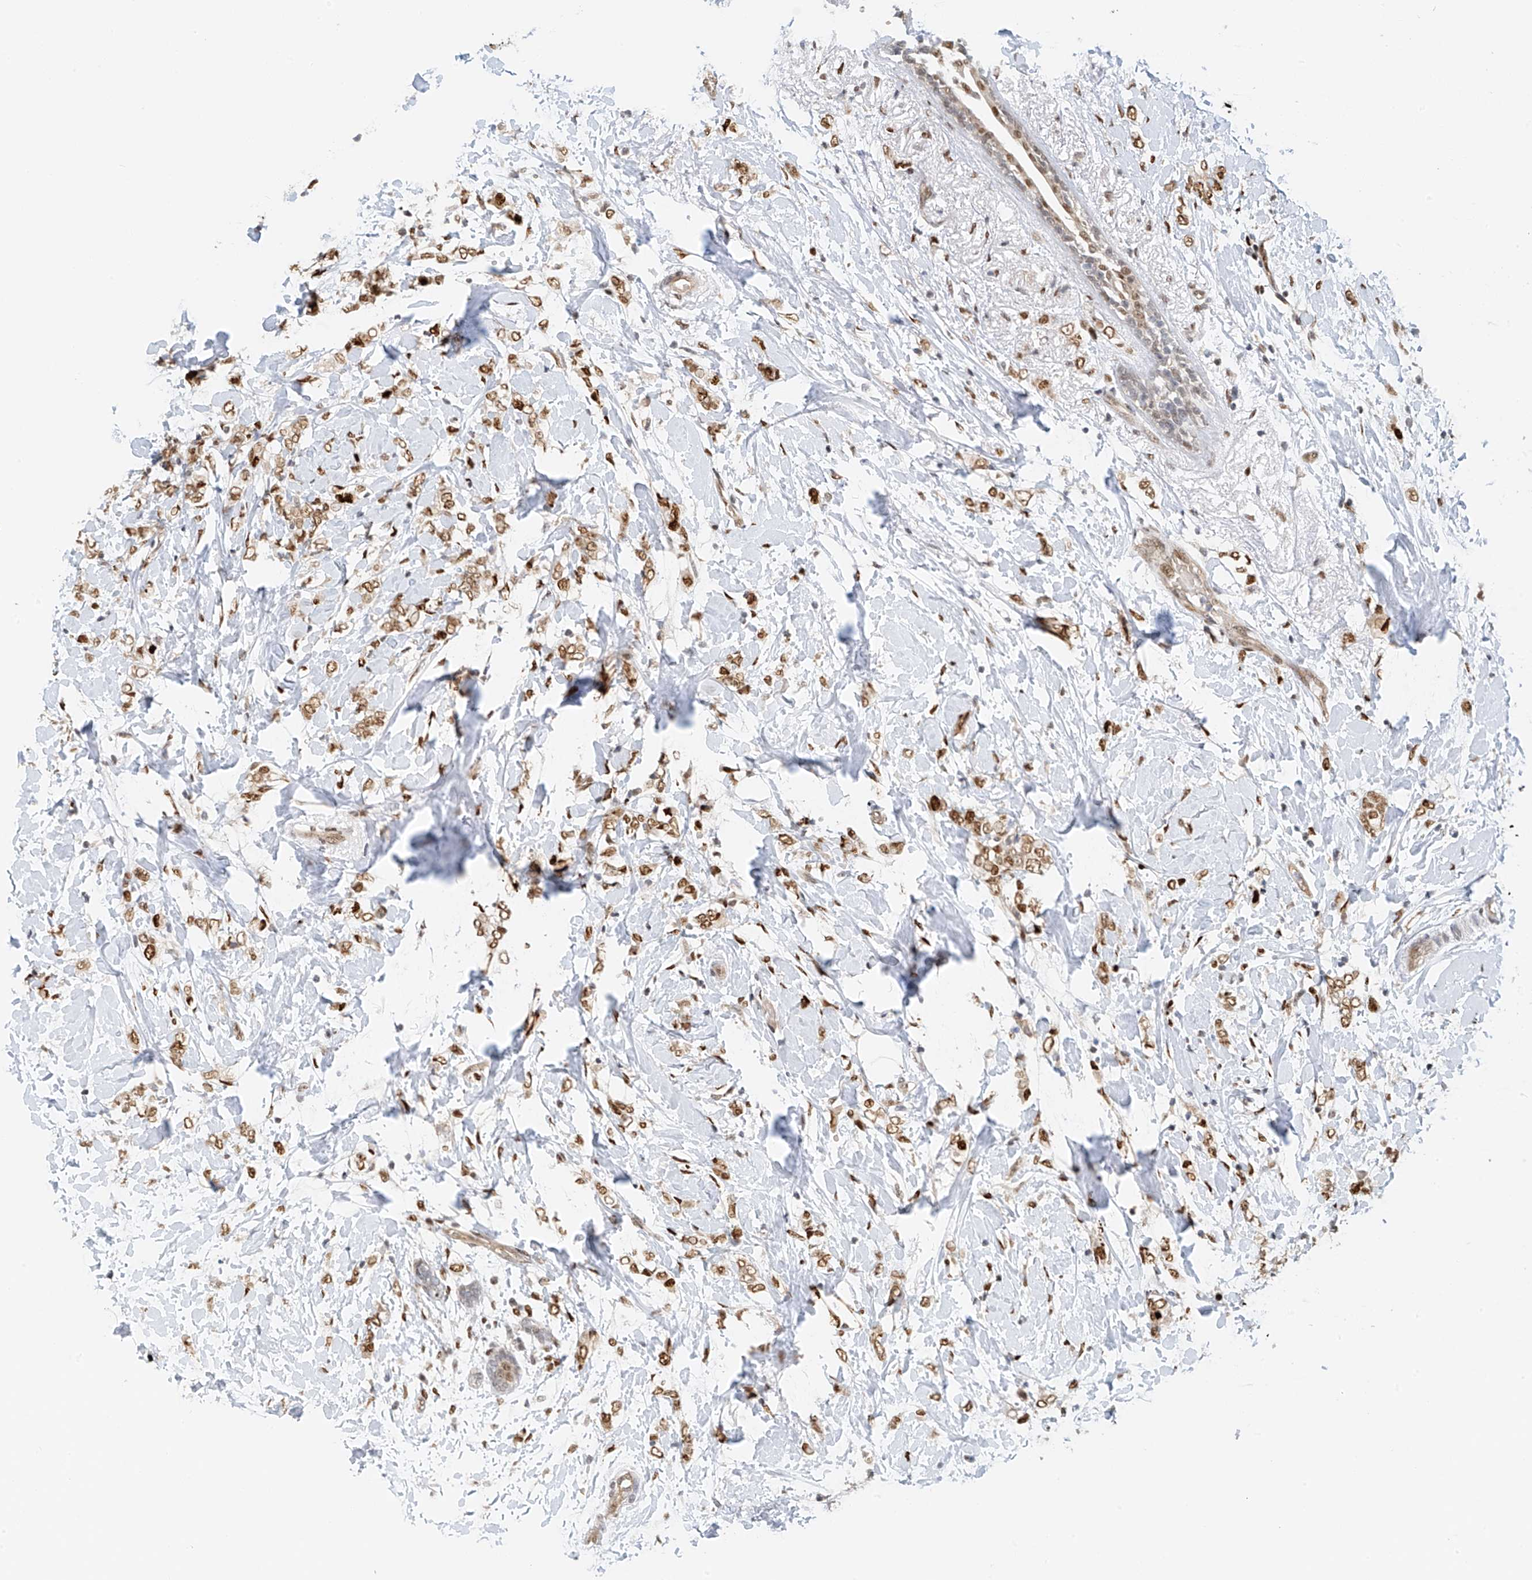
{"staining": {"intensity": "moderate", "quantity": ">75%", "location": "nuclear"}, "tissue": "breast cancer", "cell_type": "Tumor cells", "image_type": "cancer", "snomed": [{"axis": "morphology", "description": "Normal tissue, NOS"}, {"axis": "morphology", "description": "Lobular carcinoma"}, {"axis": "topography", "description": "Breast"}], "caption": "IHC staining of breast cancer, which exhibits medium levels of moderate nuclear positivity in approximately >75% of tumor cells indicating moderate nuclear protein expression. The staining was performed using DAB (3,3'-diaminobenzidine) (brown) for protein detection and nuclei were counterstained in hematoxylin (blue).", "gene": "ZNF514", "patient": {"sex": "female", "age": 47}}